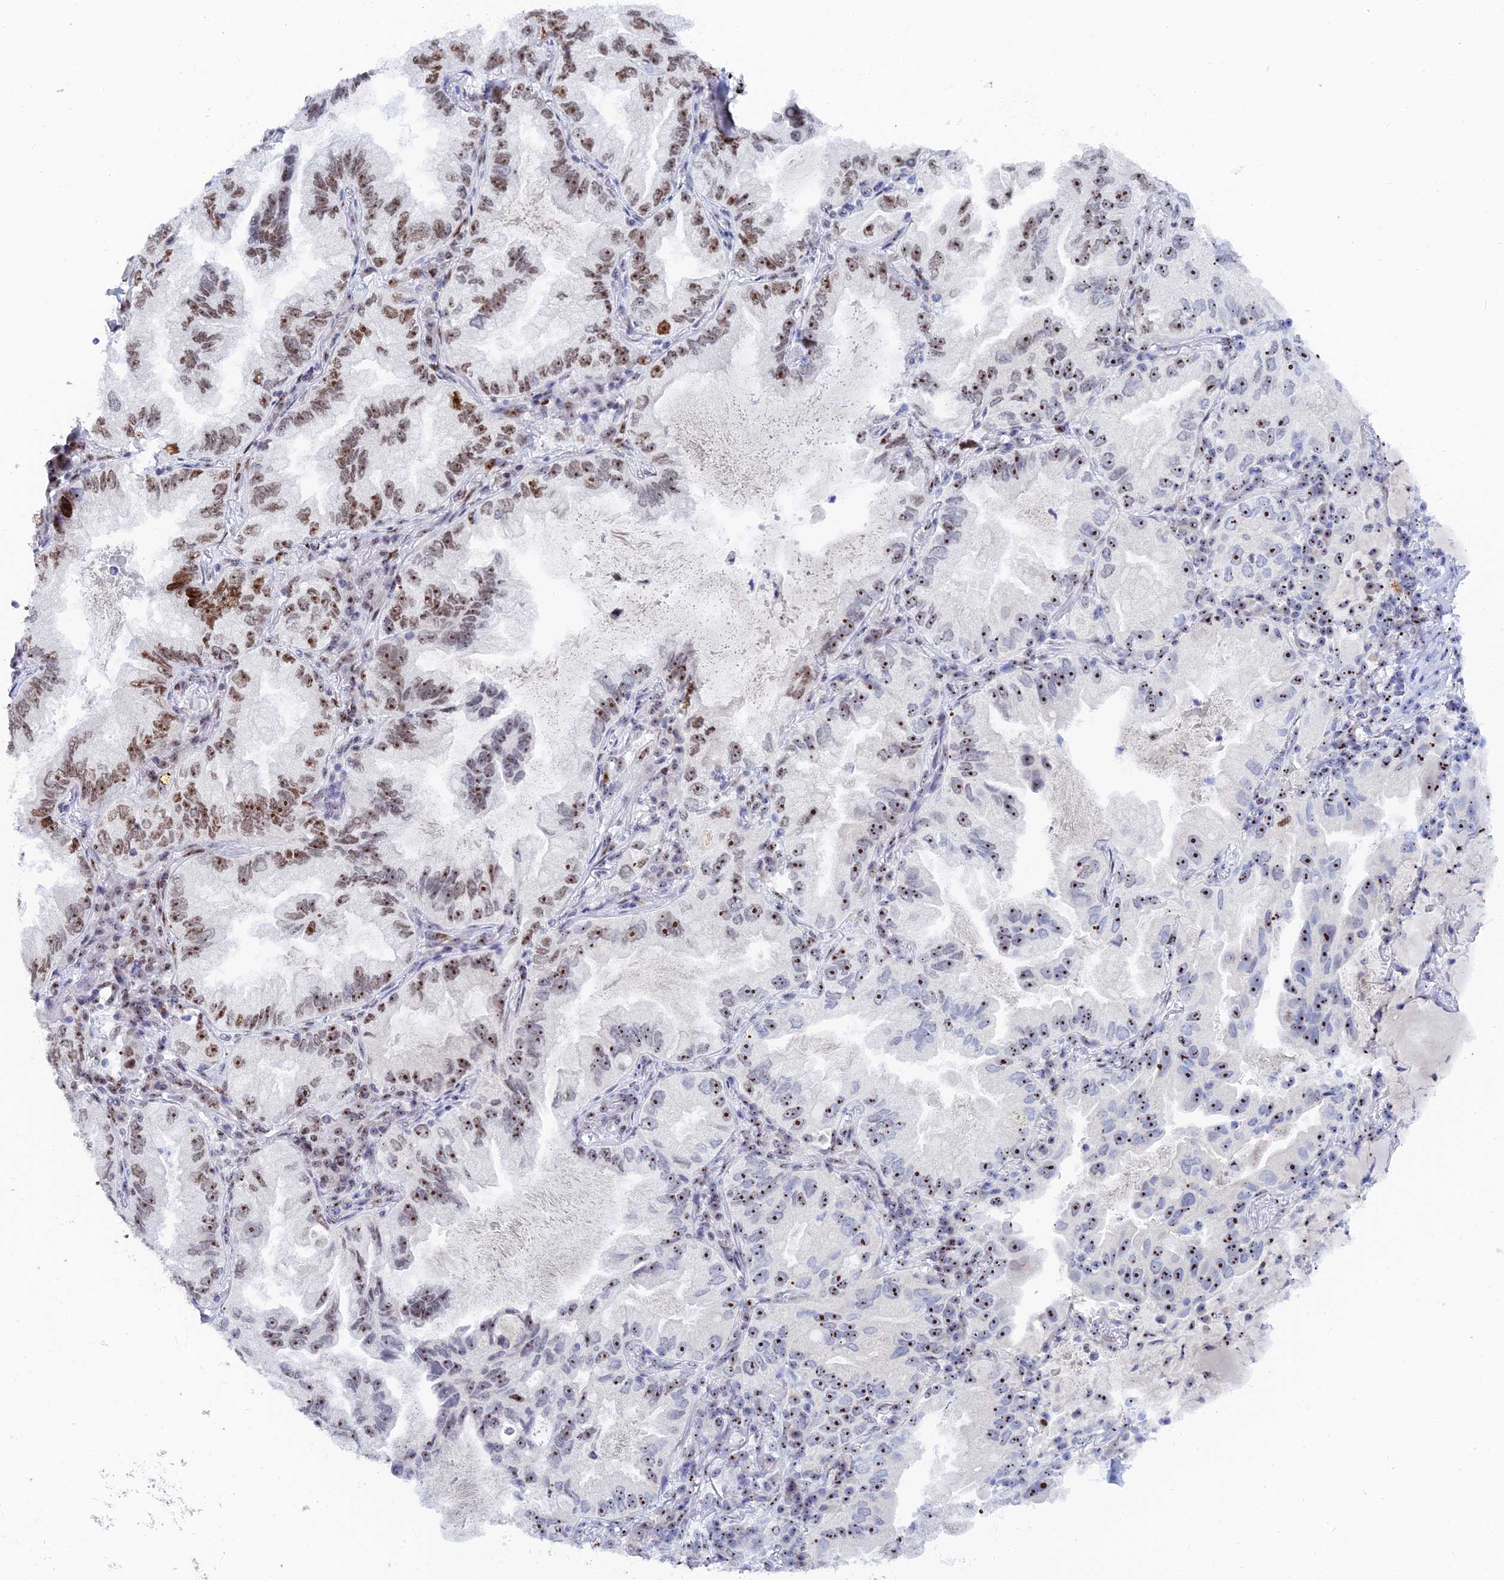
{"staining": {"intensity": "moderate", "quantity": ">75%", "location": "nuclear"}, "tissue": "lung cancer", "cell_type": "Tumor cells", "image_type": "cancer", "snomed": [{"axis": "morphology", "description": "Adenocarcinoma, NOS"}, {"axis": "topography", "description": "Lung"}], "caption": "Lung adenocarcinoma stained for a protein (brown) reveals moderate nuclear positive positivity in approximately >75% of tumor cells.", "gene": "RSL1D1", "patient": {"sex": "female", "age": 69}}